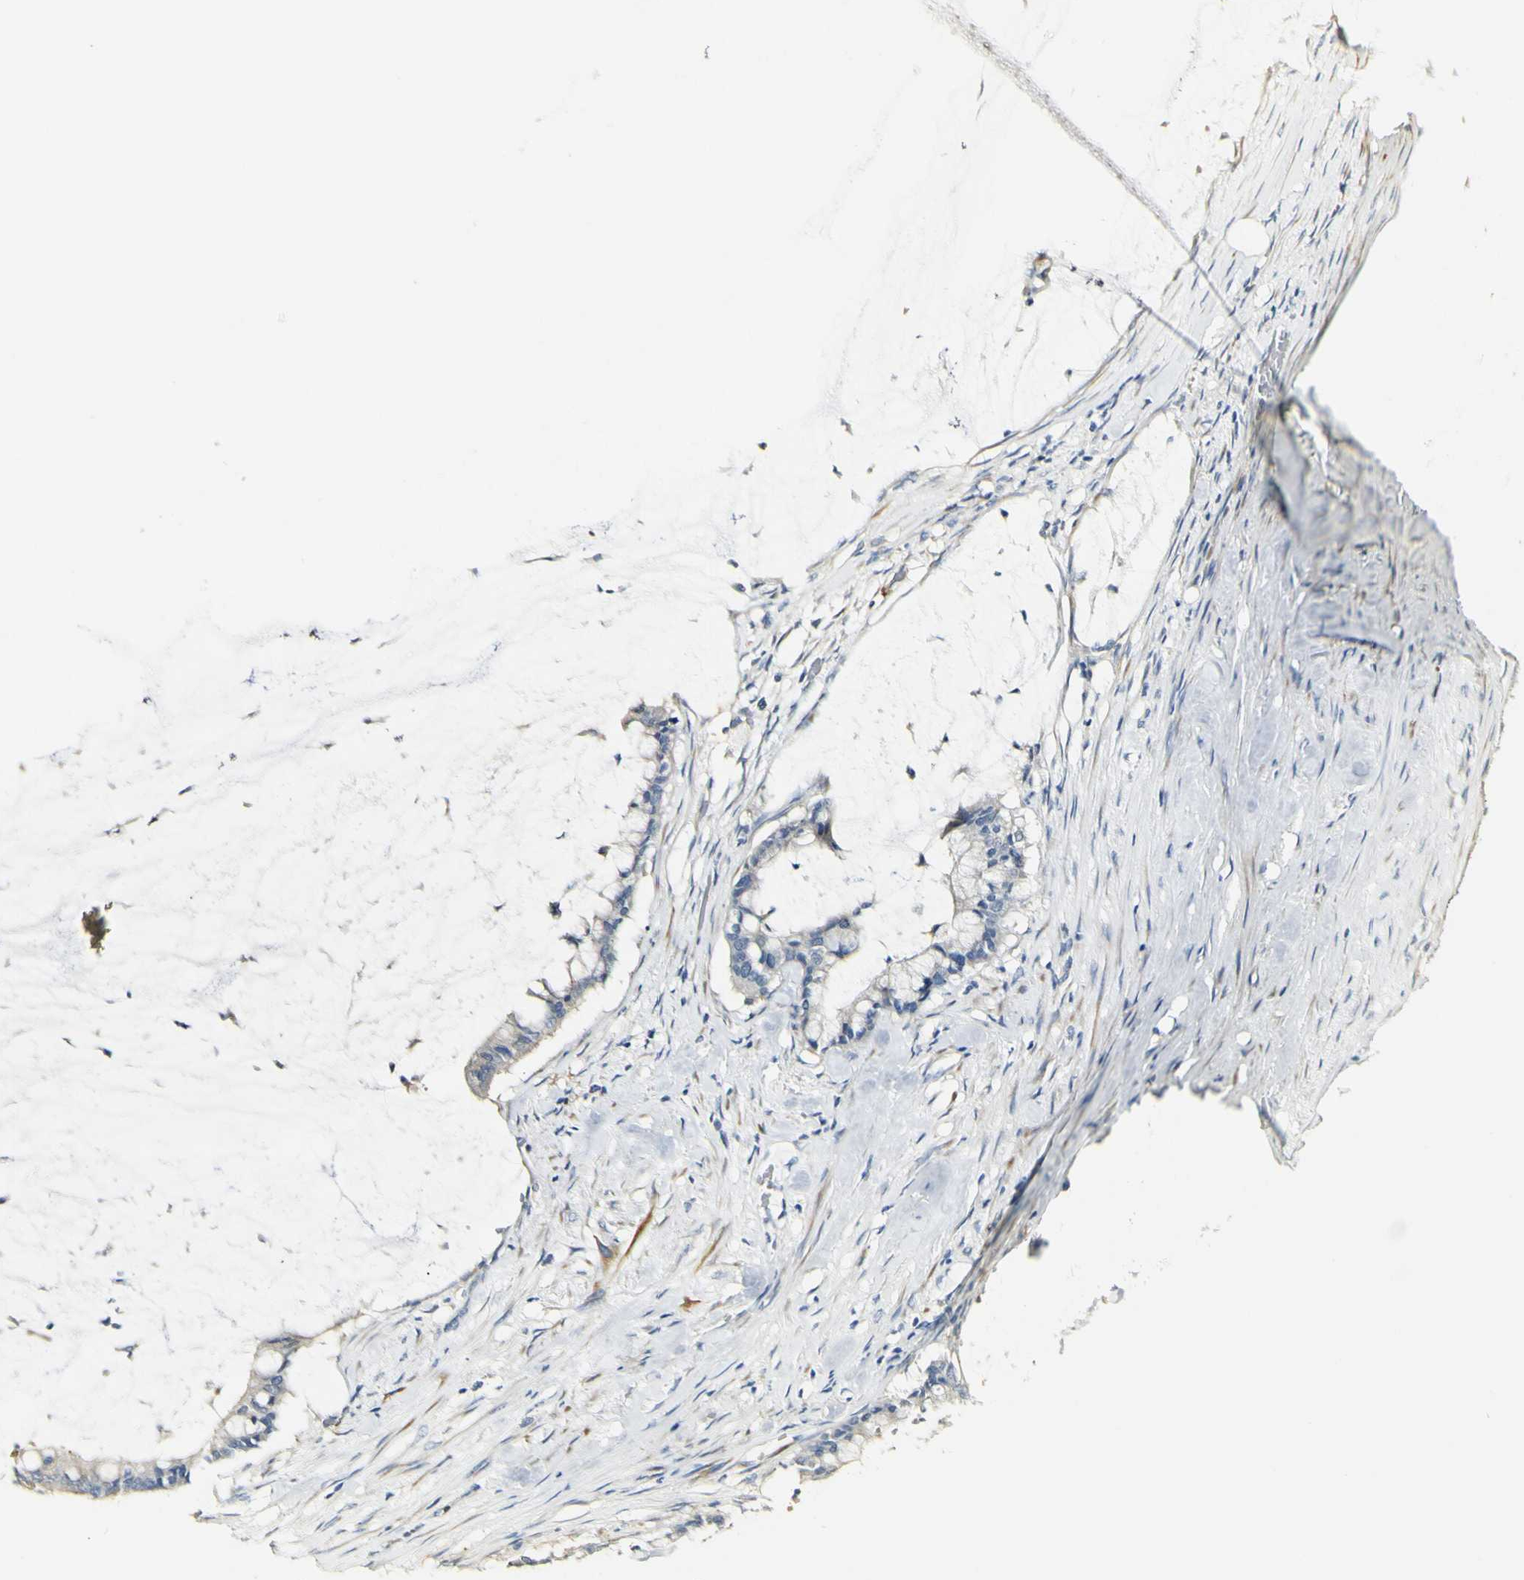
{"staining": {"intensity": "negative", "quantity": "none", "location": "none"}, "tissue": "pancreatic cancer", "cell_type": "Tumor cells", "image_type": "cancer", "snomed": [{"axis": "morphology", "description": "Adenocarcinoma, NOS"}, {"axis": "topography", "description": "Pancreas"}], "caption": "Immunohistochemistry of human pancreatic cancer exhibits no positivity in tumor cells.", "gene": "FMO3", "patient": {"sex": "male", "age": 41}}